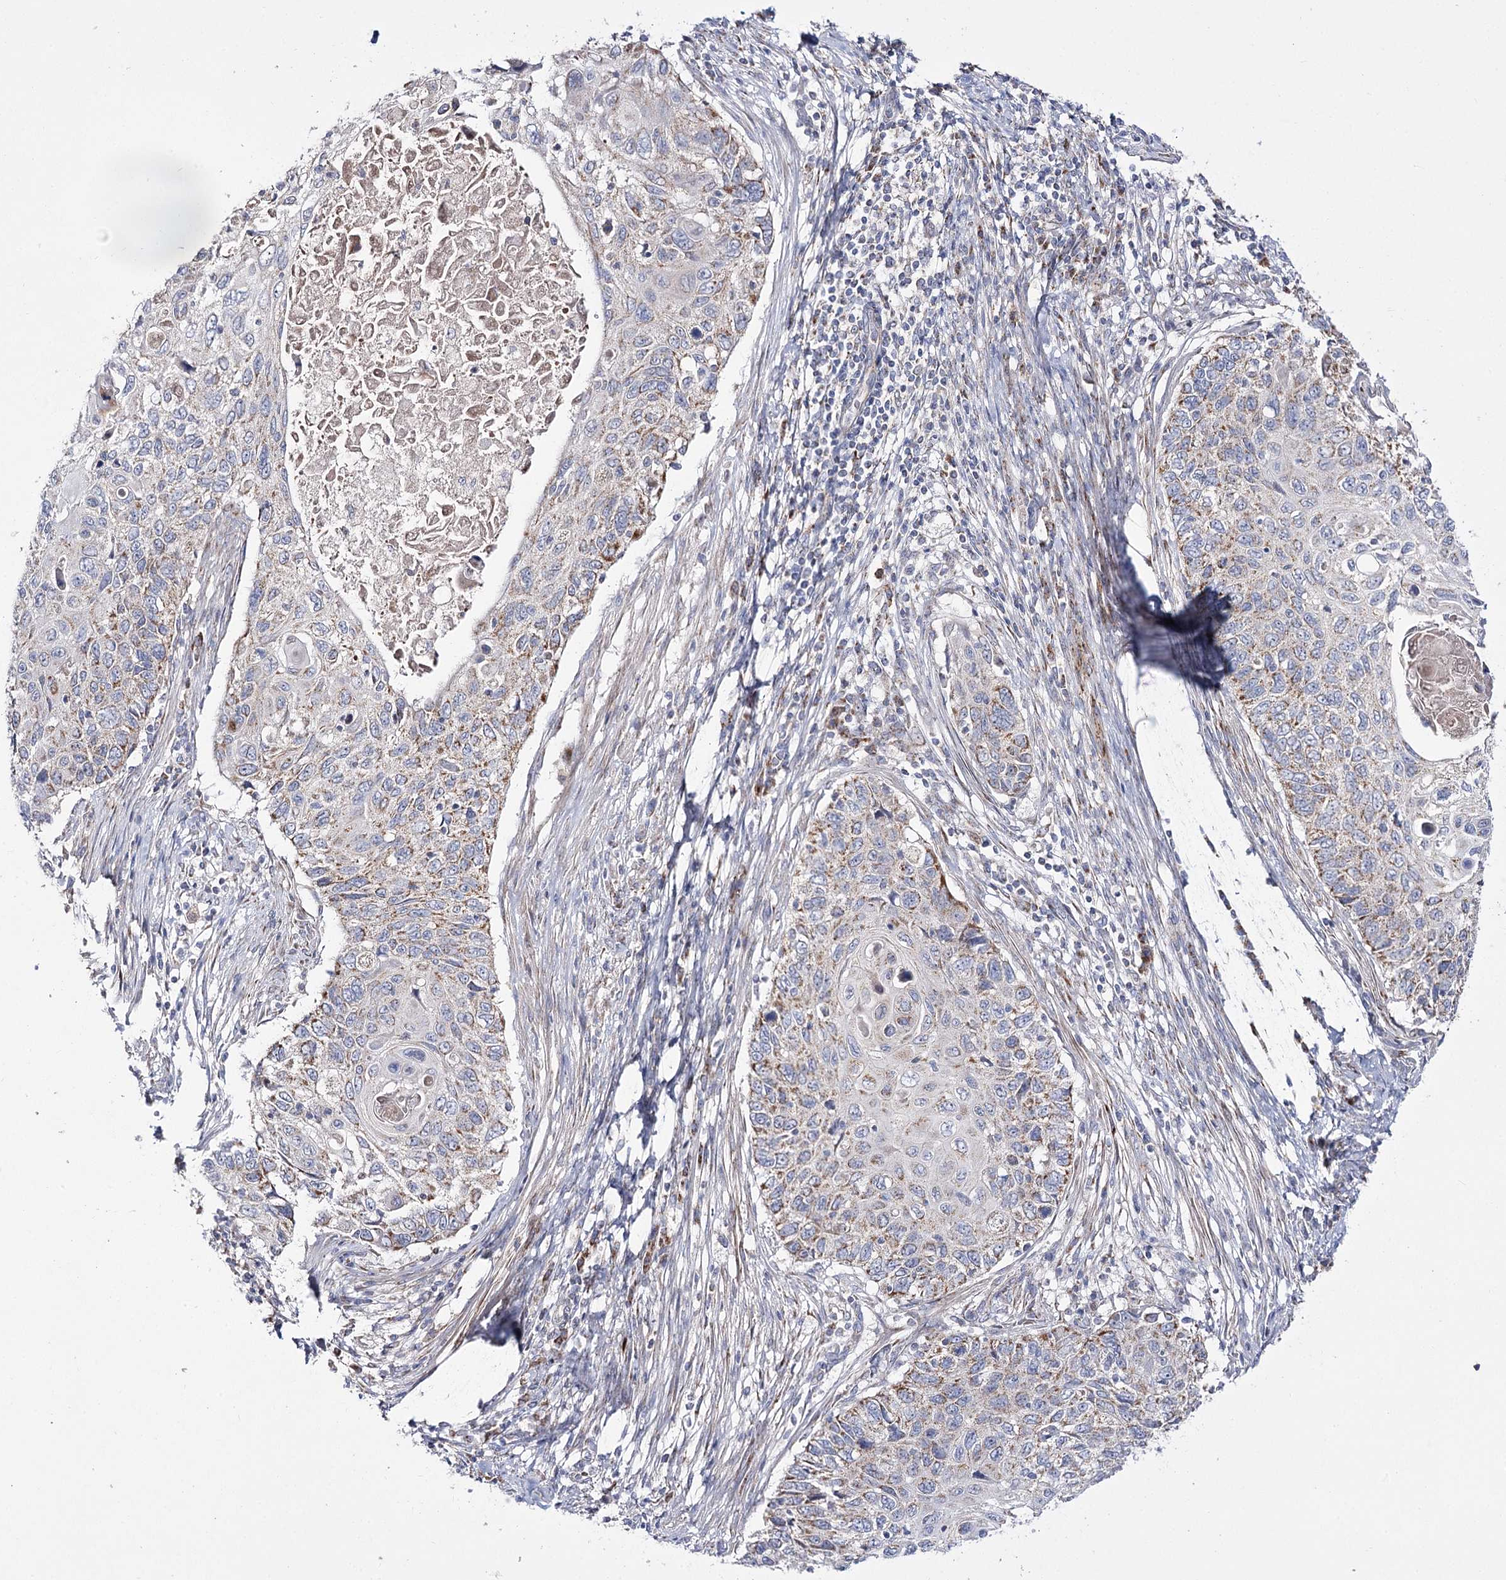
{"staining": {"intensity": "moderate", "quantity": "<25%", "location": "cytoplasmic/membranous"}, "tissue": "cervical cancer", "cell_type": "Tumor cells", "image_type": "cancer", "snomed": [{"axis": "morphology", "description": "Squamous cell carcinoma, NOS"}, {"axis": "topography", "description": "Cervix"}], "caption": "Protein expression analysis of cervical cancer (squamous cell carcinoma) reveals moderate cytoplasmic/membranous positivity in approximately <25% of tumor cells.", "gene": "NADK2", "patient": {"sex": "female", "age": 70}}